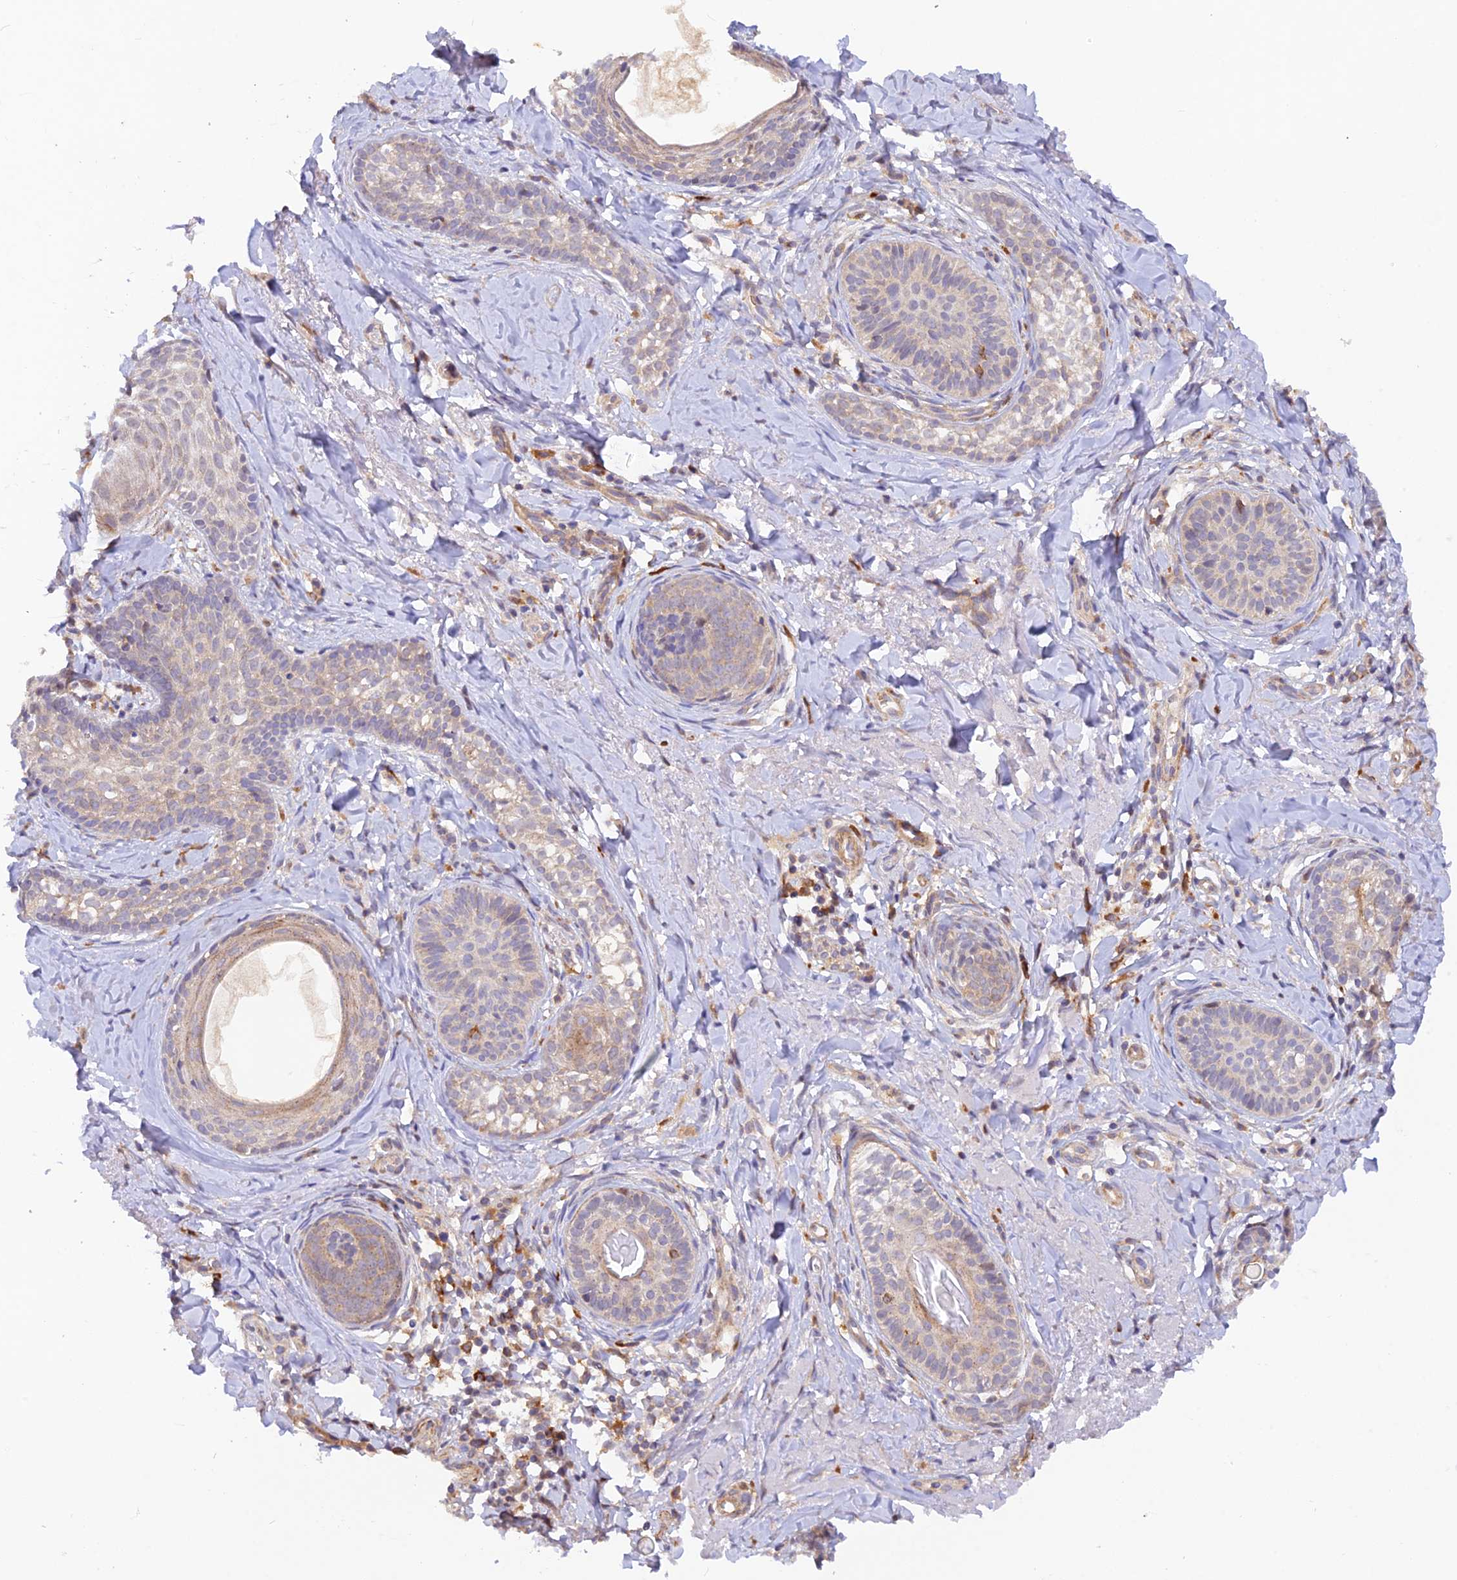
{"staining": {"intensity": "moderate", "quantity": "<25%", "location": "cytoplasmic/membranous"}, "tissue": "skin cancer", "cell_type": "Tumor cells", "image_type": "cancer", "snomed": [{"axis": "morphology", "description": "Basal cell carcinoma"}, {"axis": "topography", "description": "Skin"}], "caption": "Human skin cancer stained with a protein marker displays moderate staining in tumor cells.", "gene": "WDFY4", "patient": {"sex": "female", "age": 76}}